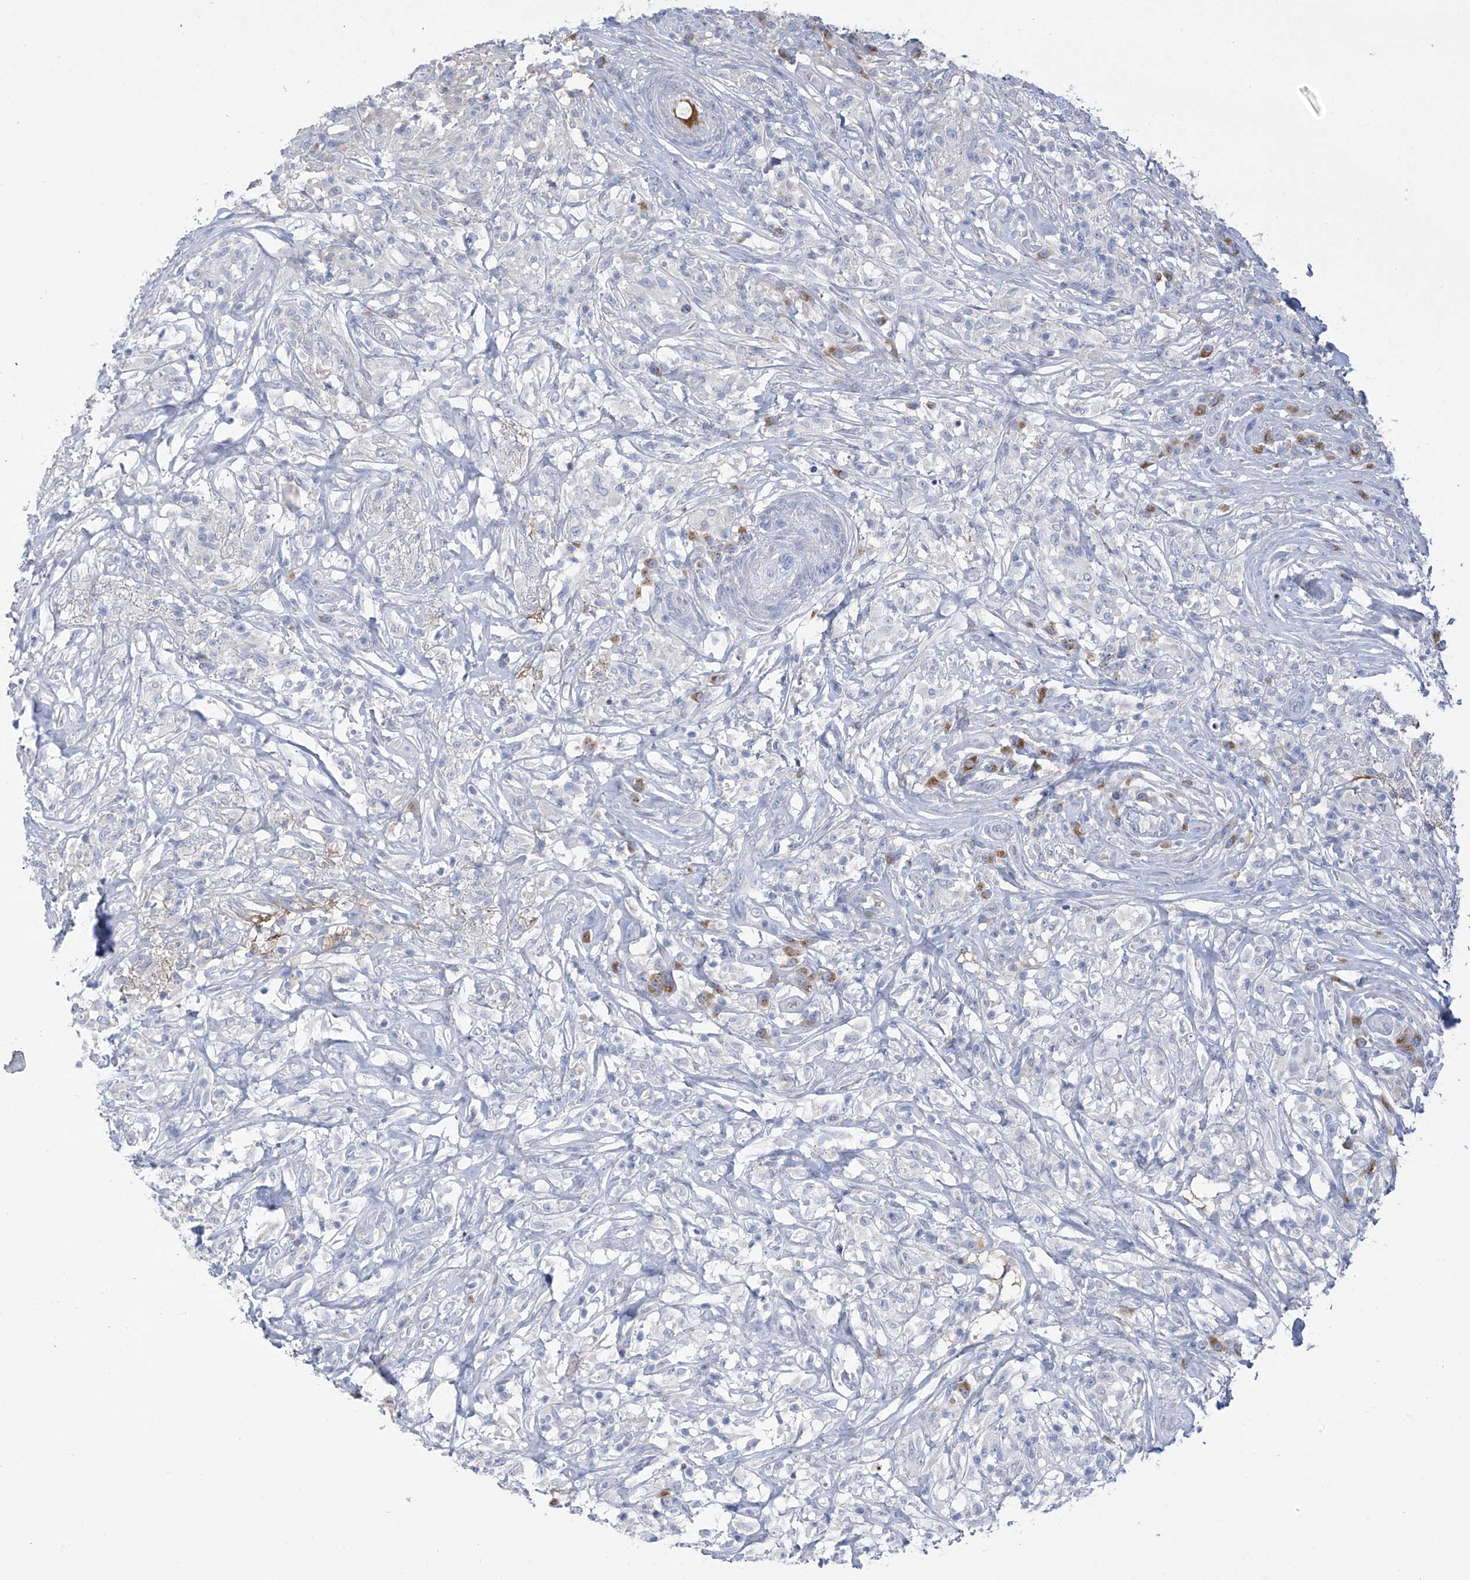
{"staining": {"intensity": "negative", "quantity": "none", "location": "none"}, "tissue": "testis cancer", "cell_type": "Tumor cells", "image_type": "cancer", "snomed": [{"axis": "morphology", "description": "Seminoma, NOS"}, {"axis": "topography", "description": "Testis"}], "caption": "DAB (3,3'-diaminobenzidine) immunohistochemical staining of human testis cancer (seminoma) displays no significant expression in tumor cells.", "gene": "SLCO4A1", "patient": {"sex": "male", "age": 49}}